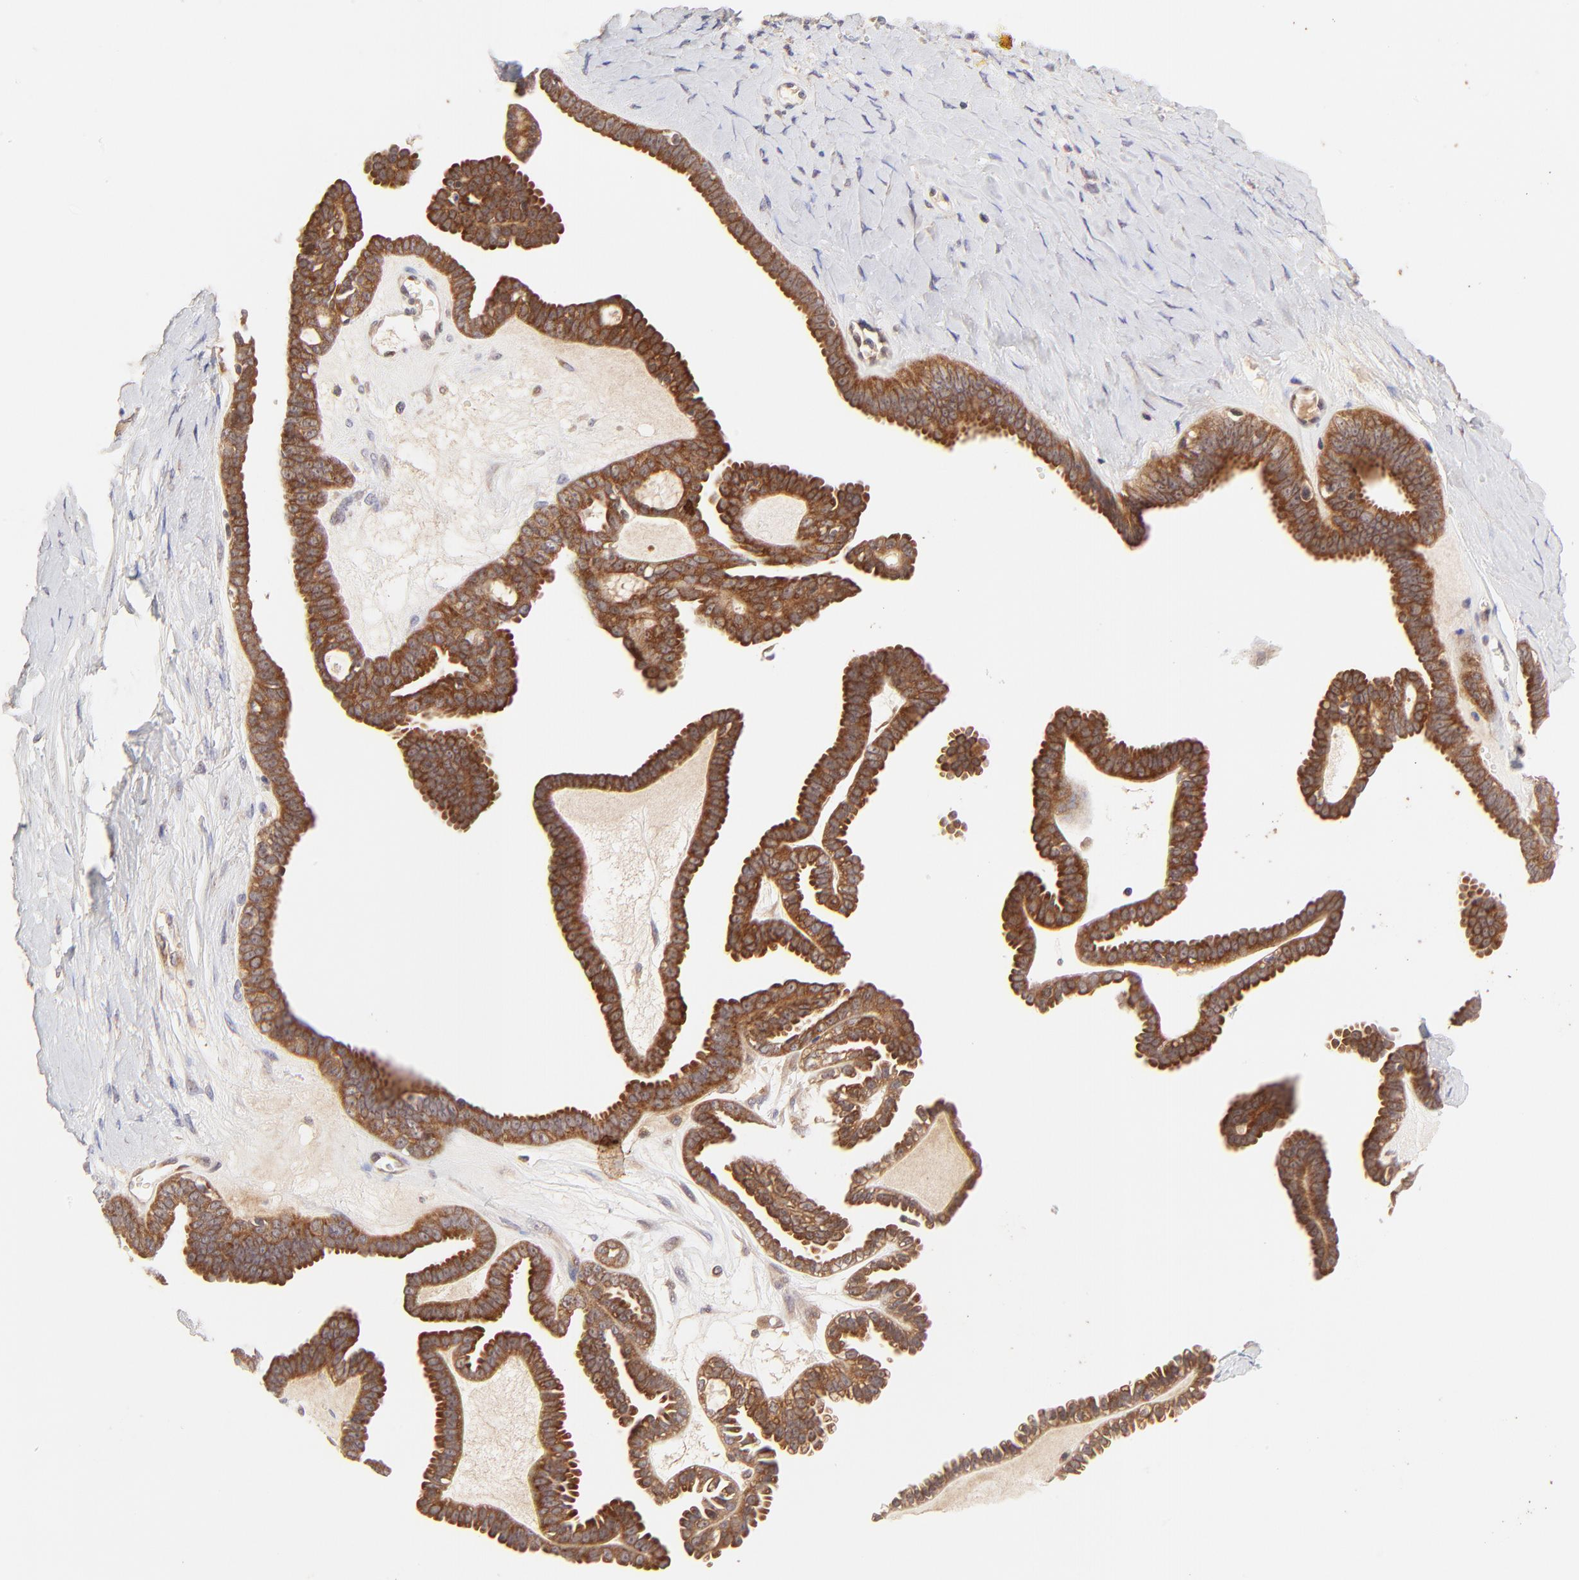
{"staining": {"intensity": "moderate", "quantity": ">75%", "location": "cytoplasmic/membranous"}, "tissue": "ovarian cancer", "cell_type": "Tumor cells", "image_type": "cancer", "snomed": [{"axis": "morphology", "description": "Cystadenocarcinoma, serous, NOS"}, {"axis": "topography", "description": "Ovary"}], "caption": "IHC image of ovarian cancer (serous cystadenocarcinoma) stained for a protein (brown), which shows medium levels of moderate cytoplasmic/membranous expression in about >75% of tumor cells.", "gene": "TNRC6B", "patient": {"sex": "female", "age": 71}}